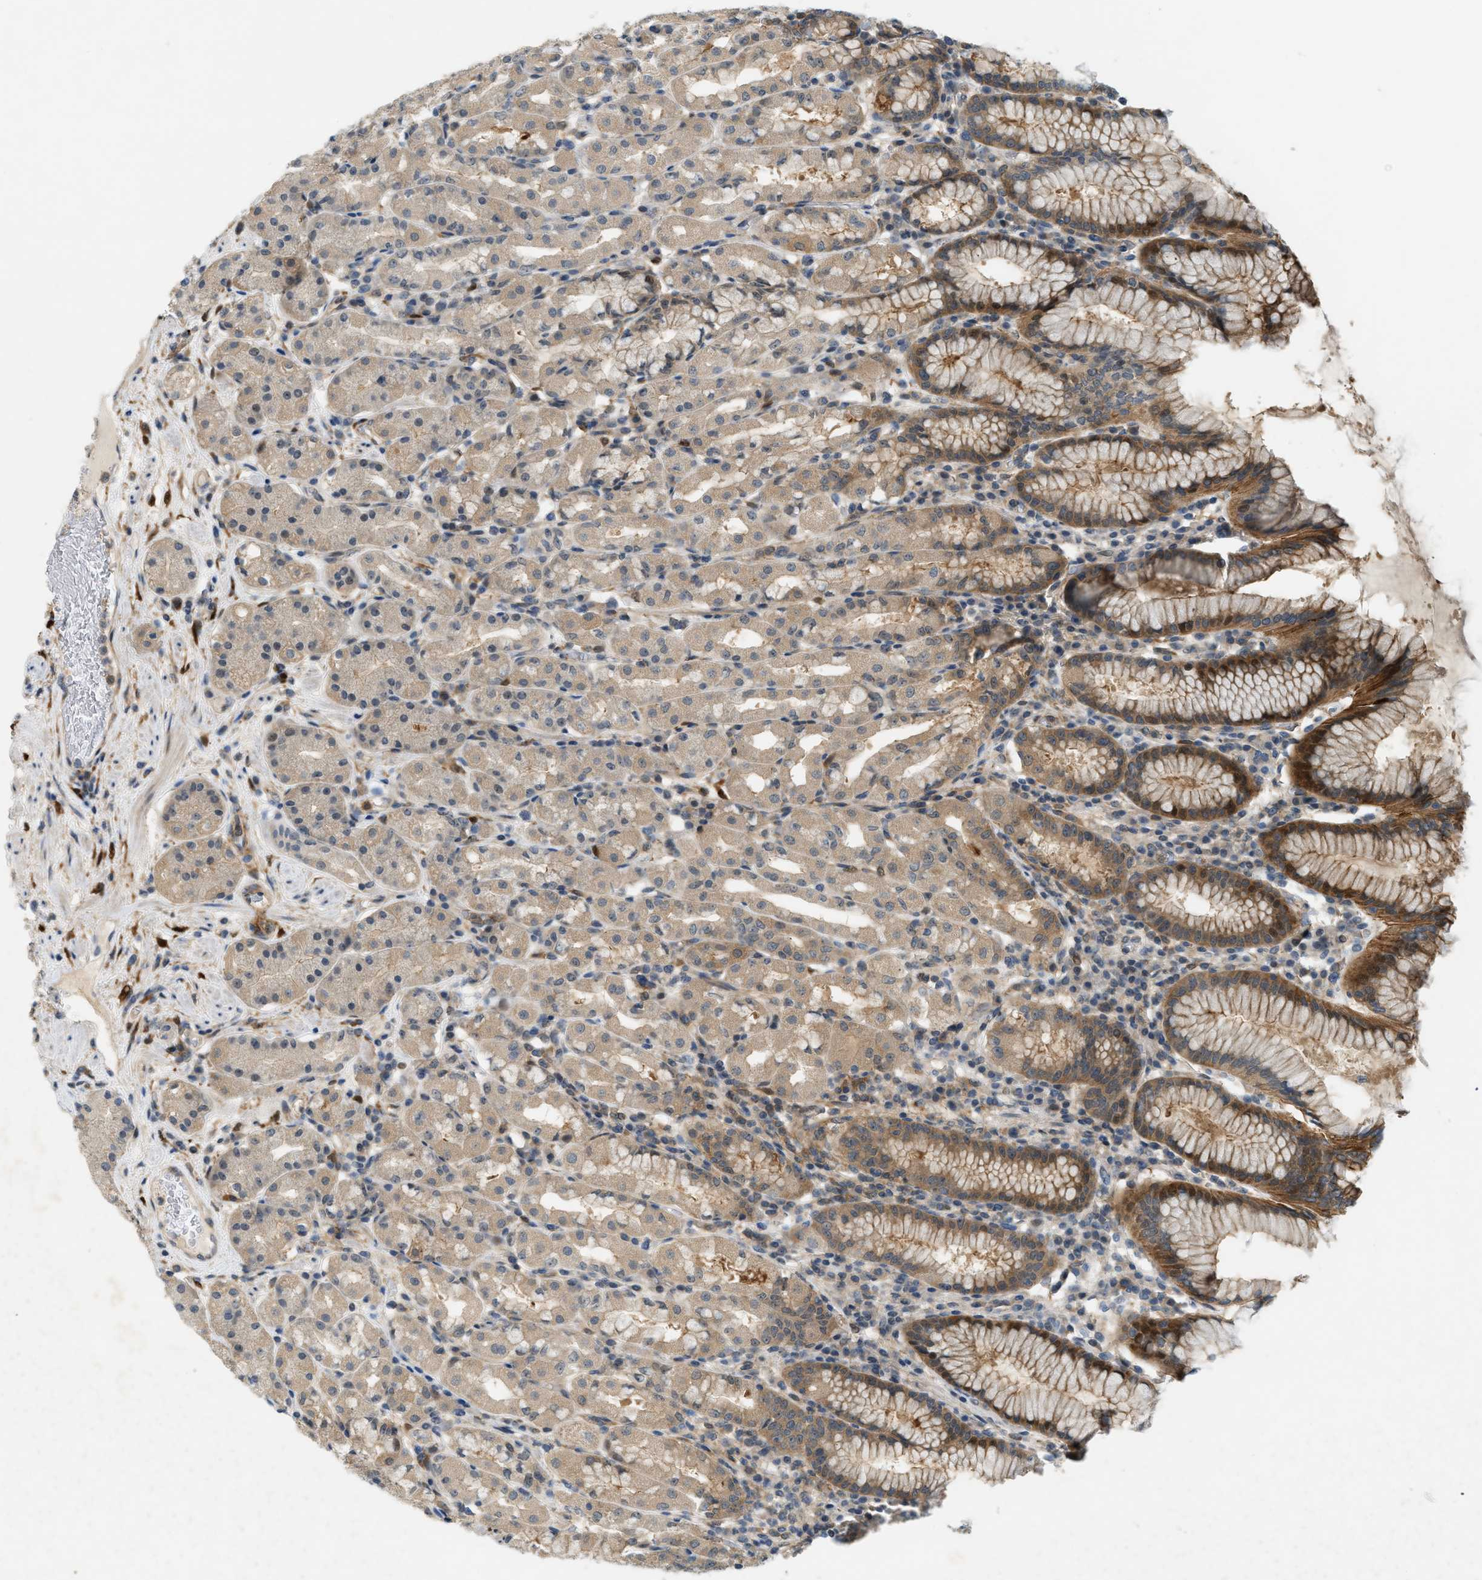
{"staining": {"intensity": "moderate", "quantity": "25%-75%", "location": "cytoplasmic/membranous"}, "tissue": "stomach", "cell_type": "Glandular cells", "image_type": "normal", "snomed": [{"axis": "morphology", "description": "Normal tissue, NOS"}, {"axis": "topography", "description": "Stomach"}, {"axis": "topography", "description": "Stomach, lower"}], "caption": "Immunohistochemical staining of unremarkable human stomach reveals medium levels of moderate cytoplasmic/membranous expression in about 25%-75% of glandular cells. Using DAB (brown) and hematoxylin (blue) stains, captured at high magnification using brightfield microscopy.", "gene": "PDCL3", "patient": {"sex": "female", "age": 56}}